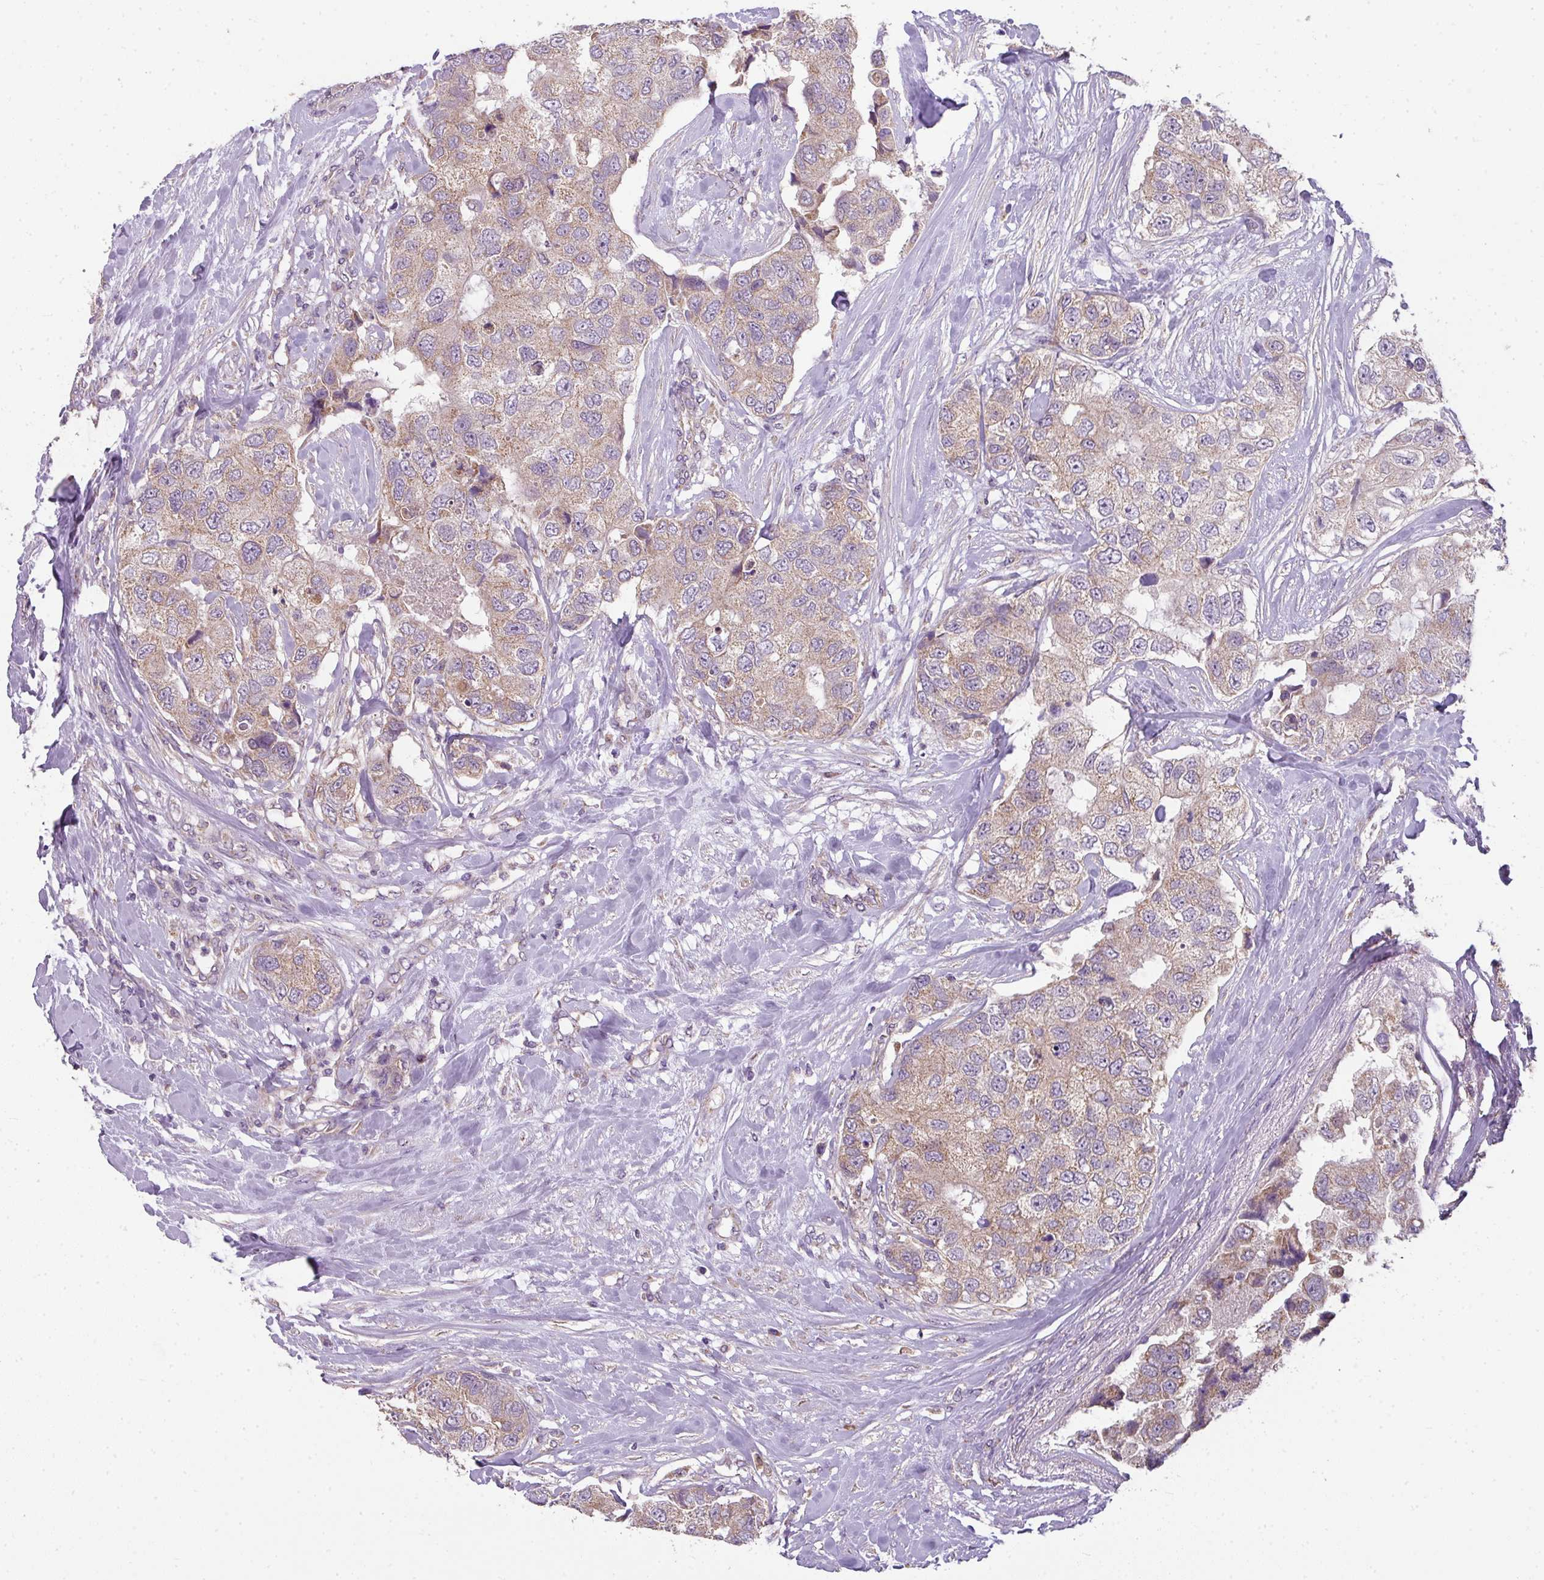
{"staining": {"intensity": "weak", "quantity": "25%-75%", "location": "cytoplasmic/membranous"}, "tissue": "breast cancer", "cell_type": "Tumor cells", "image_type": "cancer", "snomed": [{"axis": "morphology", "description": "Duct carcinoma"}, {"axis": "topography", "description": "Breast"}], "caption": "Immunohistochemistry (IHC) micrograph of human invasive ductal carcinoma (breast) stained for a protein (brown), which reveals low levels of weak cytoplasmic/membranous expression in approximately 25%-75% of tumor cells.", "gene": "PALS2", "patient": {"sex": "female", "age": 62}}